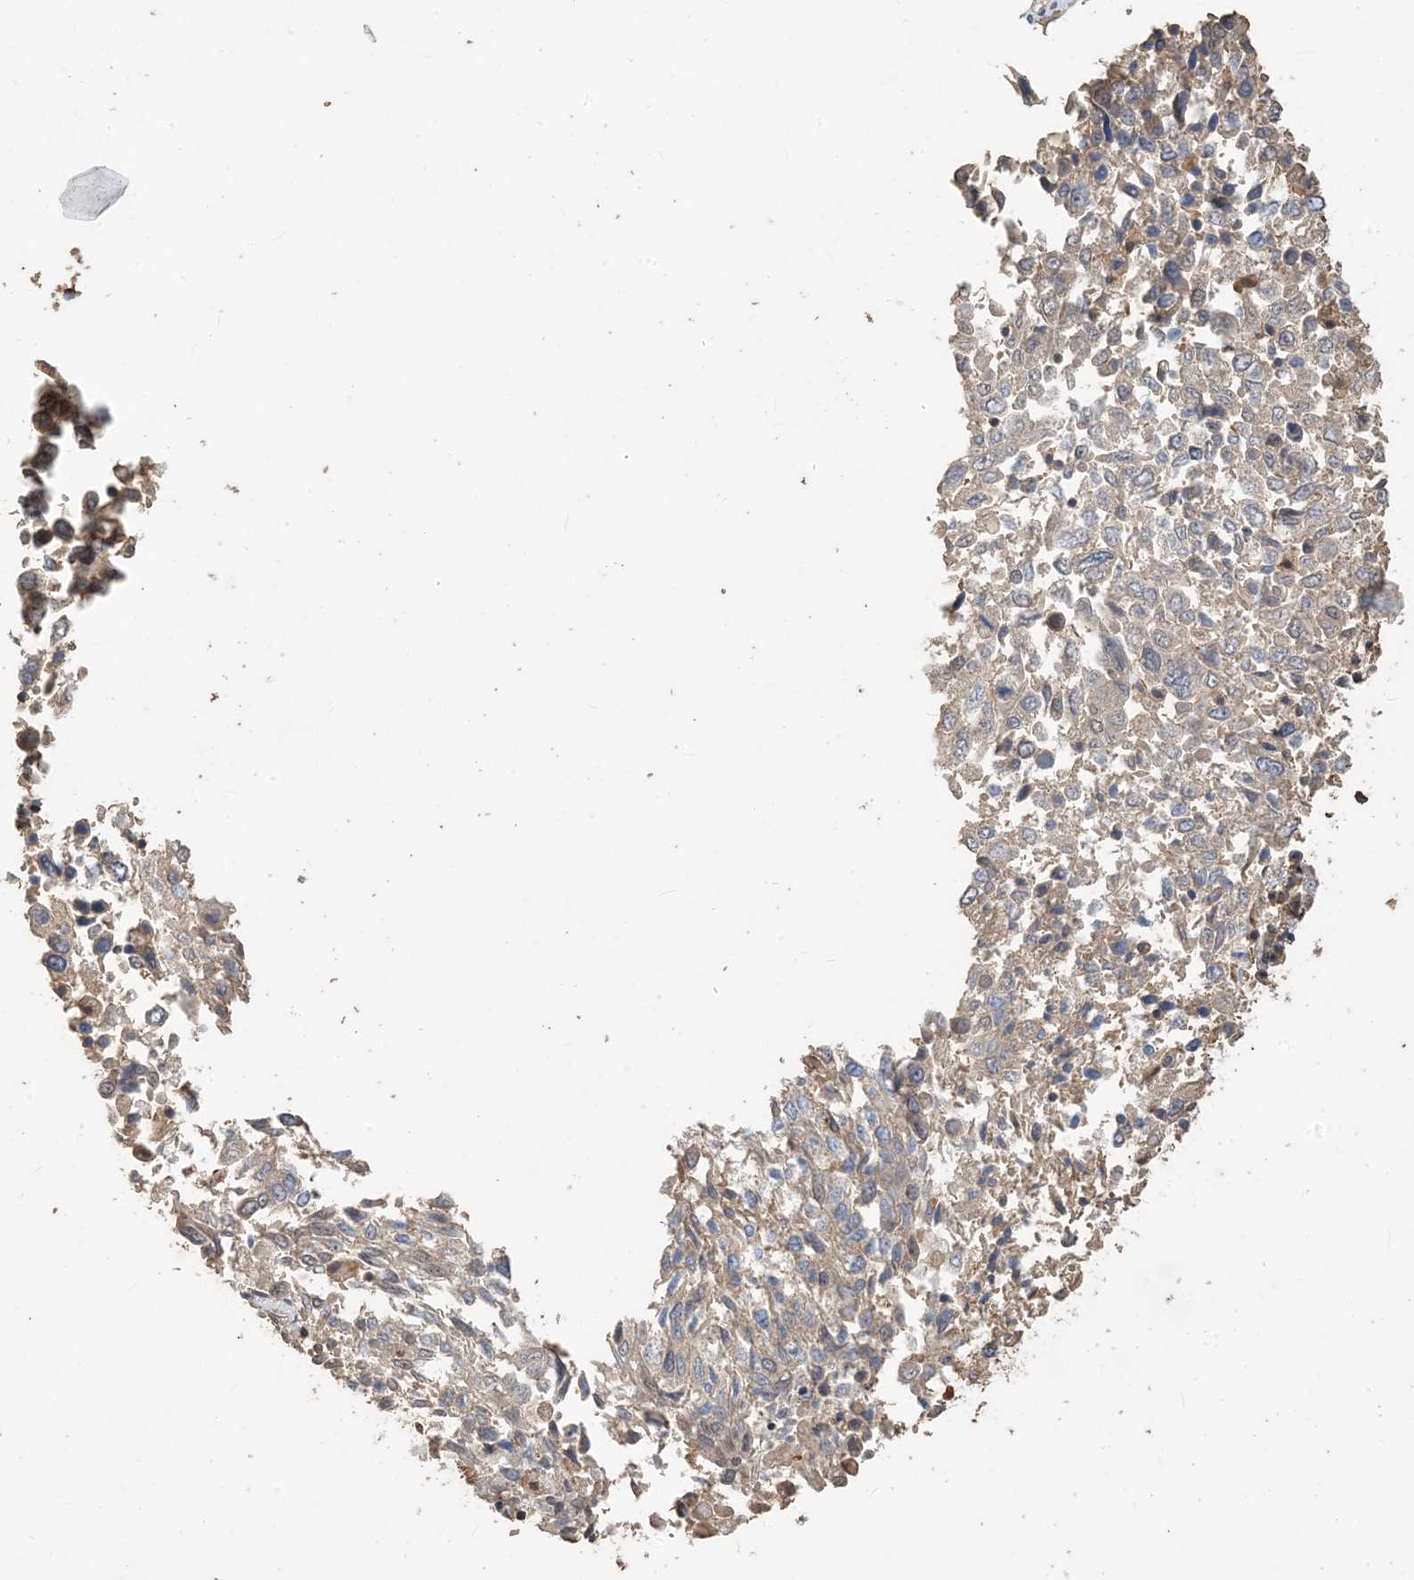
{"staining": {"intensity": "negative", "quantity": "none", "location": "none"}, "tissue": "lung cancer", "cell_type": "Tumor cells", "image_type": "cancer", "snomed": [{"axis": "morphology", "description": "Squamous cell carcinoma, NOS"}, {"axis": "topography", "description": "Lung"}], "caption": "This is an immunohistochemistry (IHC) histopathology image of human lung squamous cell carcinoma. There is no positivity in tumor cells.", "gene": "ZC3H12A", "patient": {"sex": "male", "age": 65}}